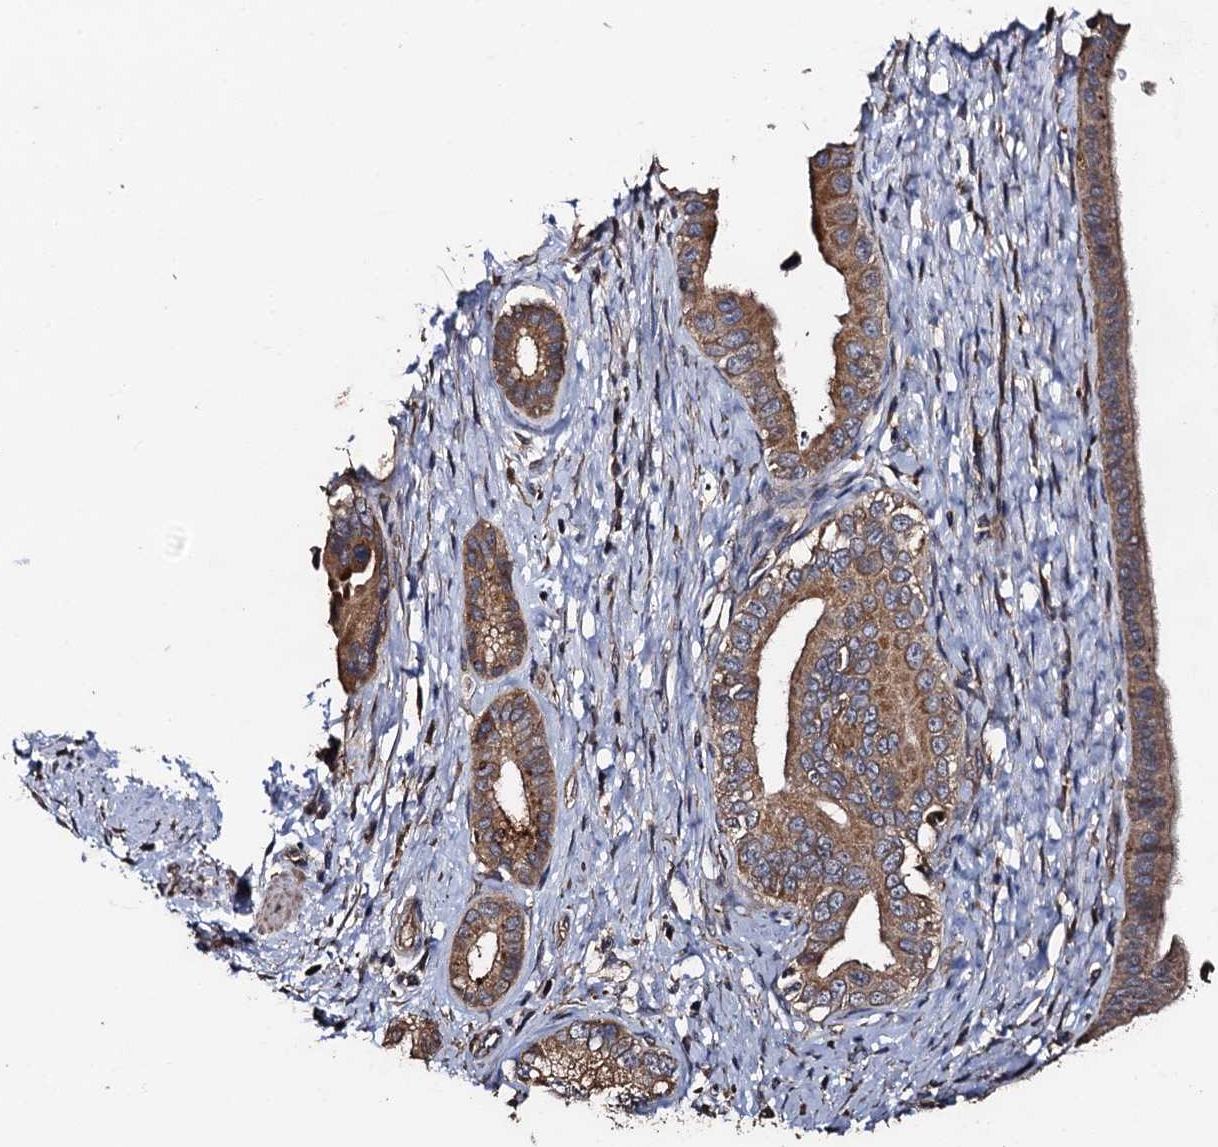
{"staining": {"intensity": "moderate", "quantity": ">75%", "location": "cytoplasmic/membranous"}, "tissue": "pancreatic cancer", "cell_type": "Tumor cells", "image_type": "cancer", "snomed": [{"axis": "morphology", "description": "Adenocarcinoma, NOS"}, {"axis": "topography", "description": "Pancreas"}], "caption": "Moderate cytoplasmic/membranous protein expression is present in about >75% of tumor cells in pancreatic cancer.", "gene": "PPTC7", "patient": {"sex": "female", "age": 55}}